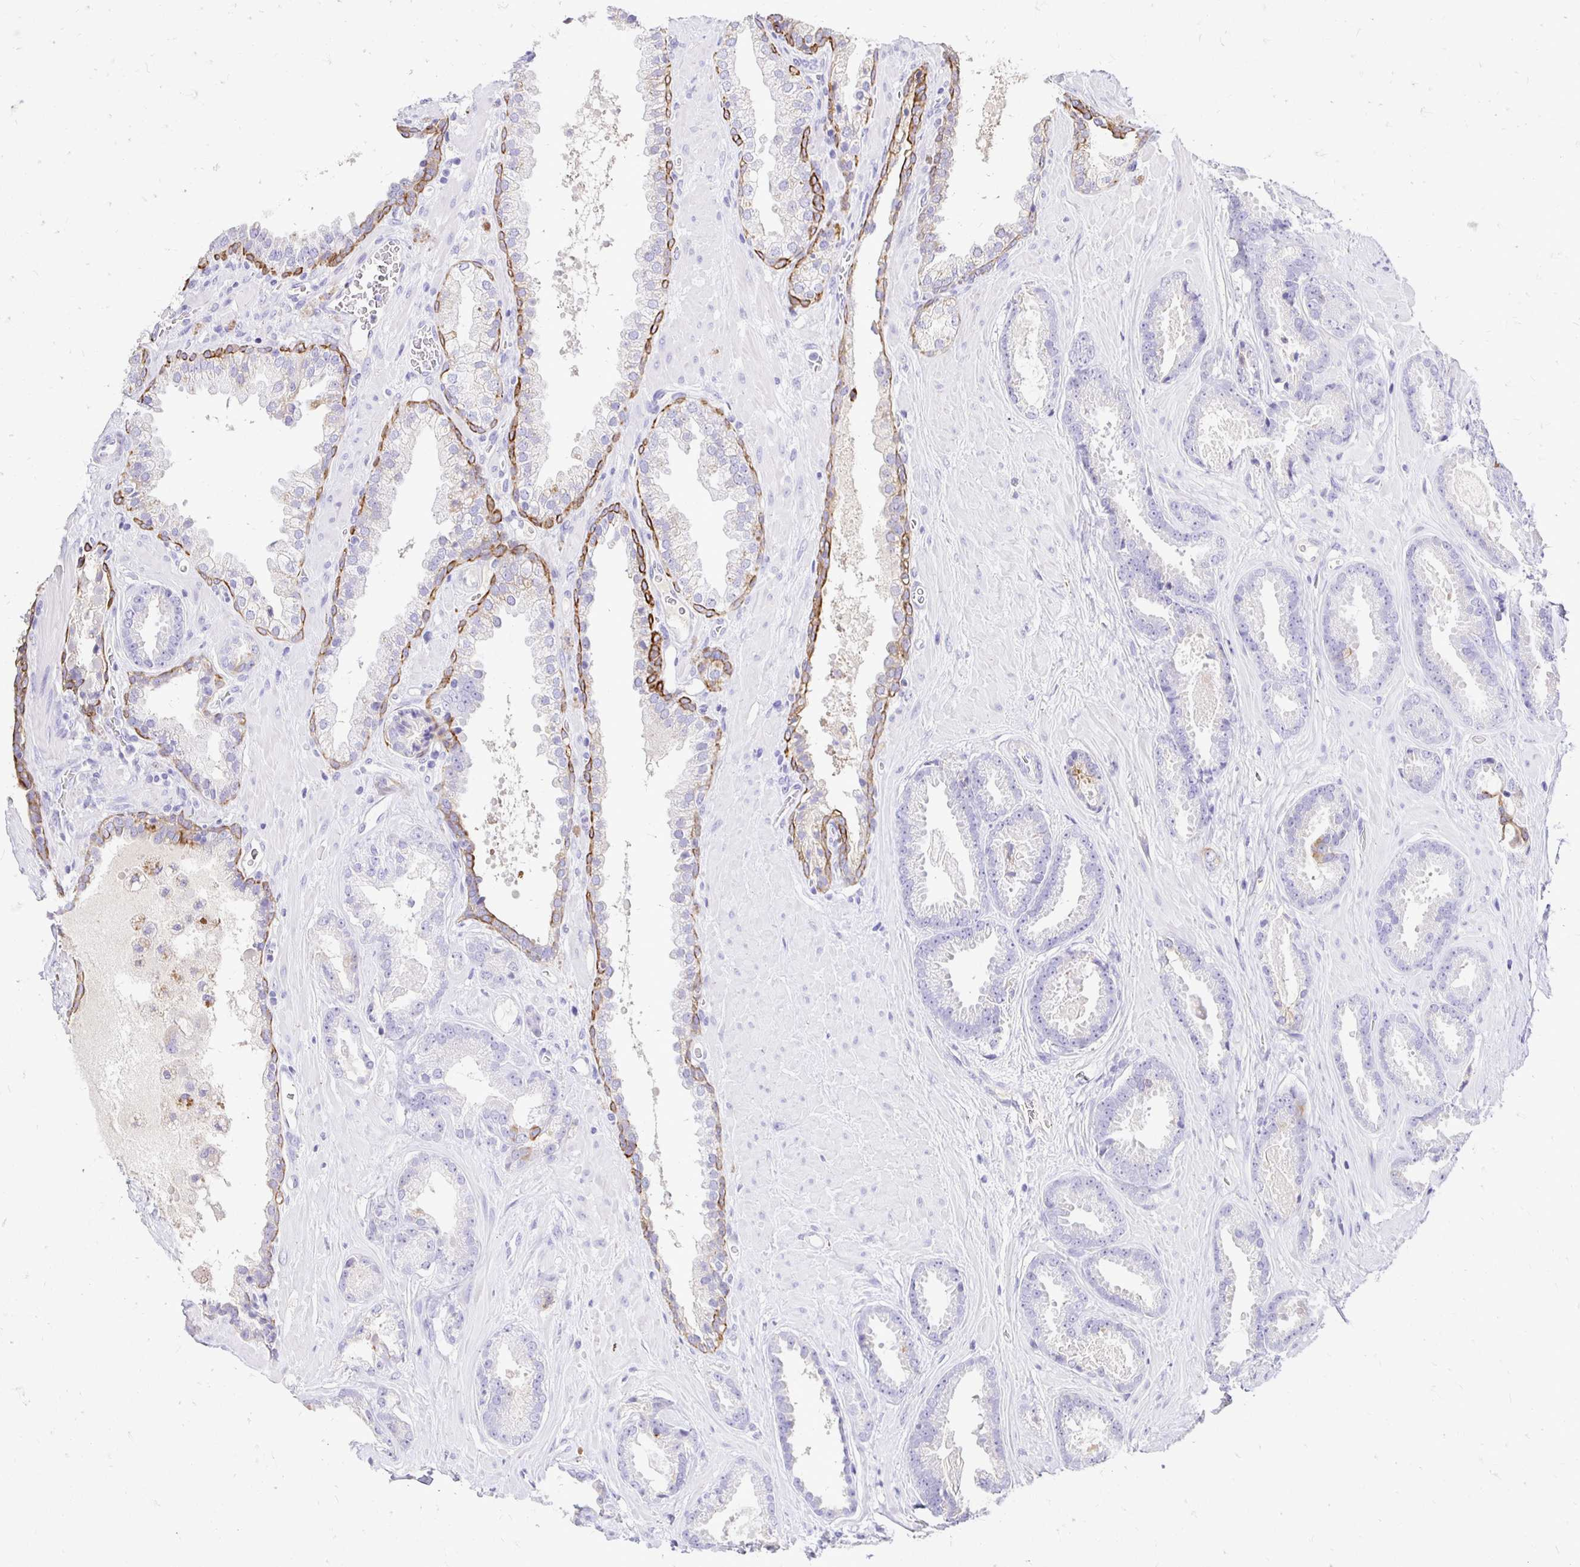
{"staining": {"intensity": "moderate", "quantity": "<25%", "location": "cytoplasmic/membranous"}, "tissue": "prostate cancer", "cell_type": "Tumor cells", "image_type": "cancer", "snomed": [{"axis": "morphology", "description": "Adenocarcinoma, Low grade"}, {"axis": "topography", "description": "Prostate"}], "caption": "Protein analysis of prostate low-grade adenocarcinoma tissue displays moderate cytoplasmic/membranous positivity in about <25% of tumor cells.", "gene": "TAF1D", "patient": {"sex": "male", "age": 62}}